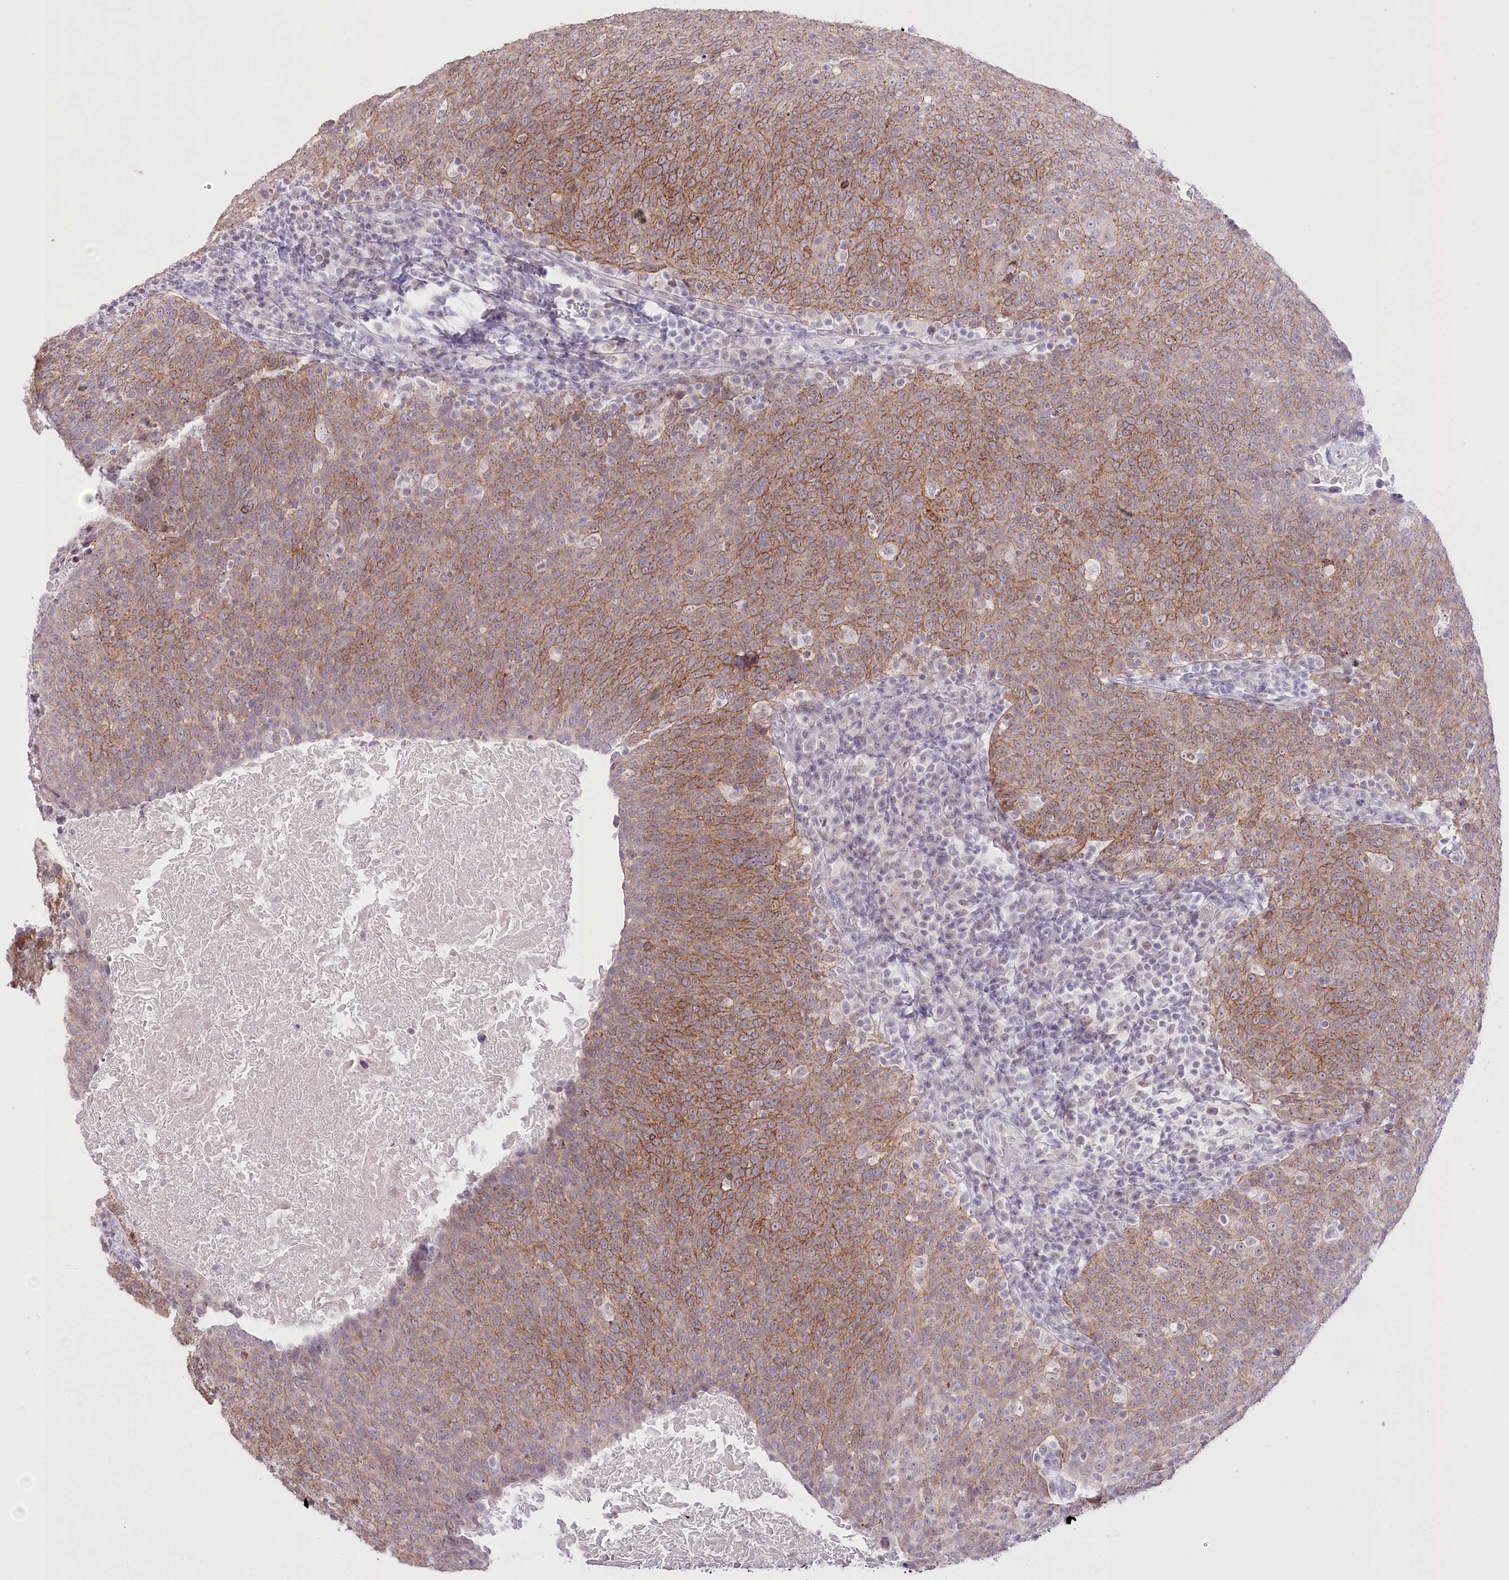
{"staining": {"intensity": "moderate", "quantity": ">75%", "location": "cytoplasmic/membranous"}, "tissue": "head and neck cancer", "cell_type": "Tumor cells", "image_type": "cancer", "snomed": [{"axis": "morphology", "description": "Squamous cell carcinoma, NOS"}, {"axis": "morphology", "description": "Squamous cell carcinoma, metastatic, NOS"}, {"axis": "topography", "description": "Lymph node"}, {"axis": "topography", "description": "Head-Neck"}], "caption": "Head and neck cancer (squamous cell carcinoma) stained for a protein shows moderate cytoplasmic/membranous positivity in tumor cells.", "gene": "SLC39A10", "patient": {"sex": "male", "age": 62}}